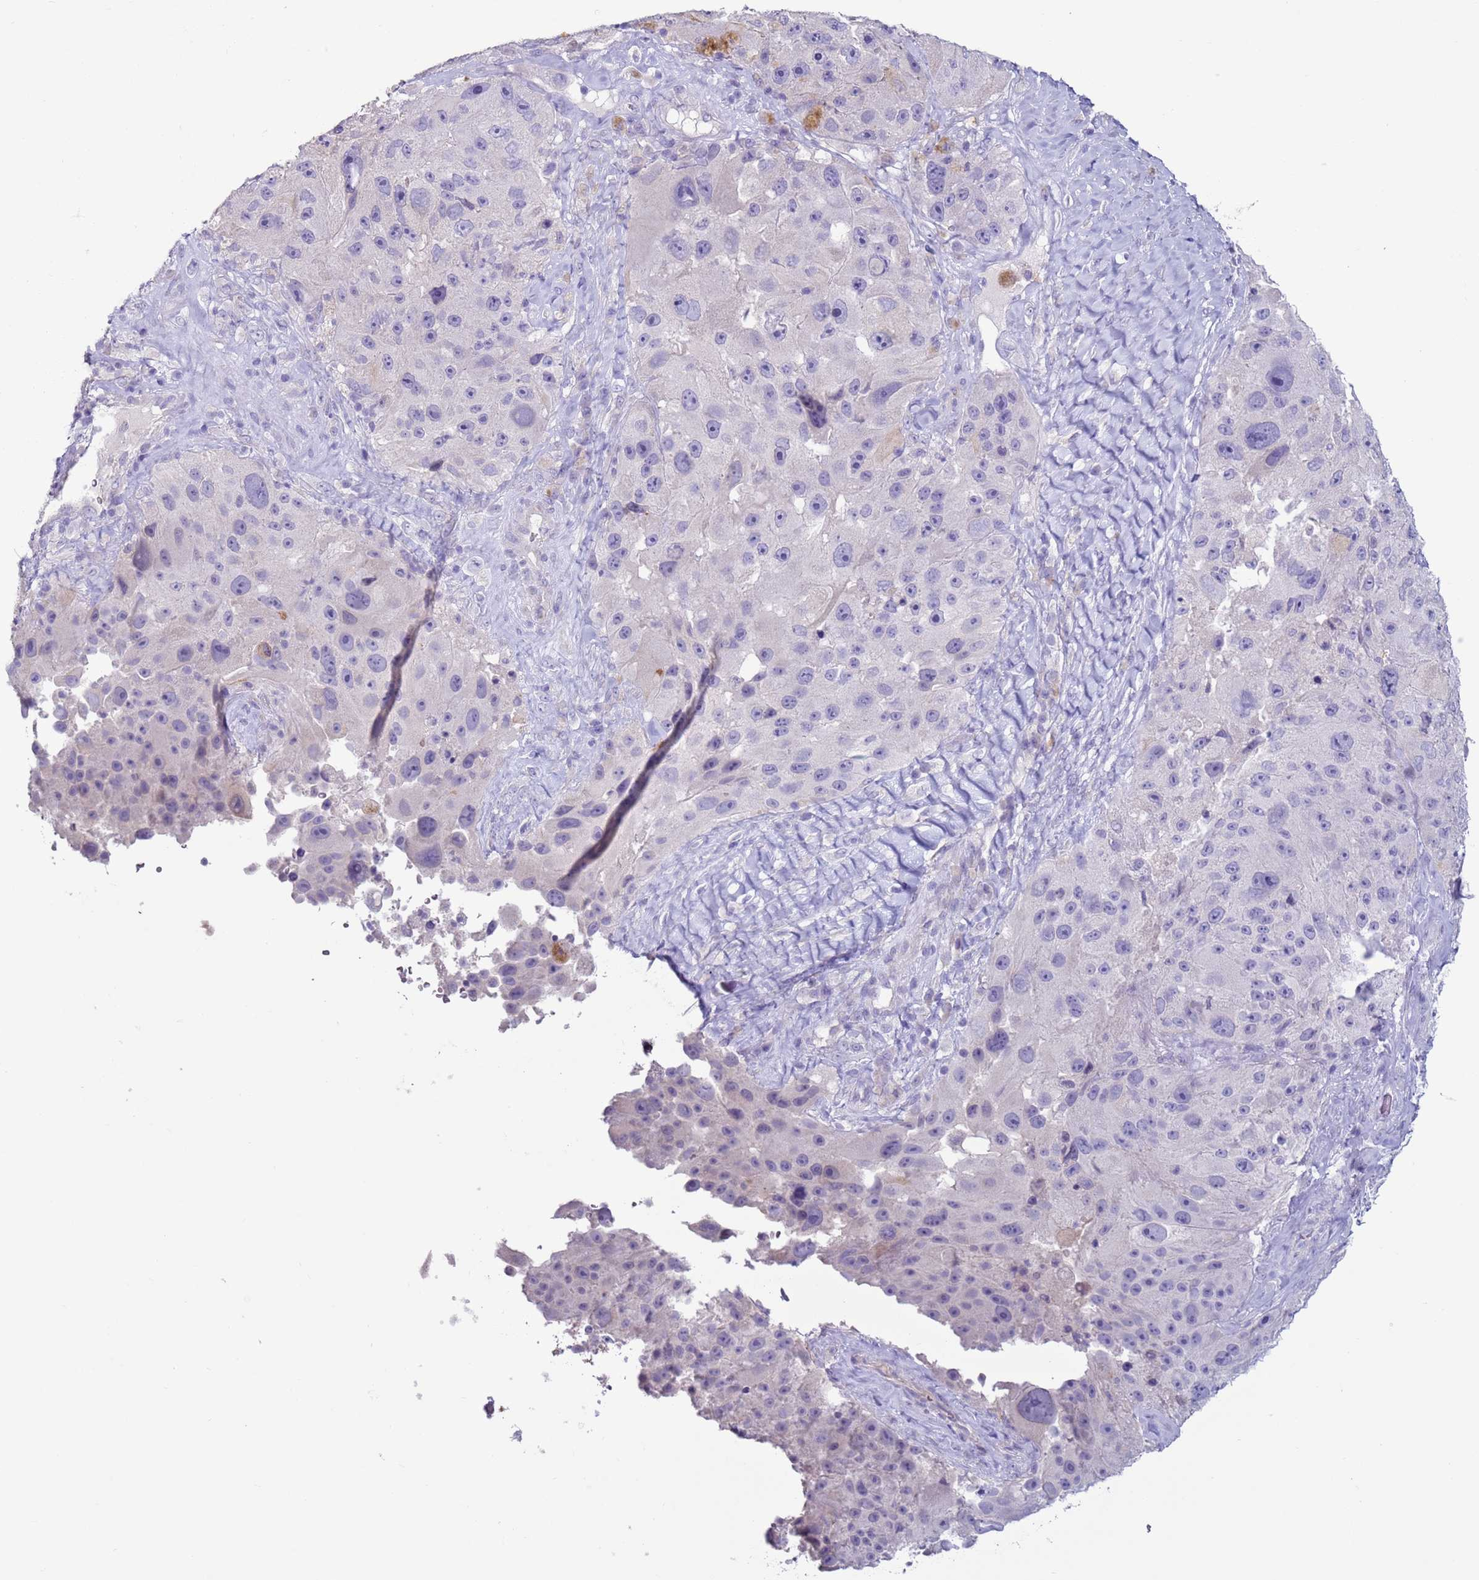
{"staining": {"intensity": "negative", "quantity": "none", "location": "none"}, "tissue": "melanoma", "cell_type": "Tumor cells", "image_type": "cancer", "snomed": [{"axis": "morphology", "description": "Malignant melanoma, Metastatic site"}, {"axis": "topography", "description": "Lymph node"}], "caption": "A micrograph of melanoma stained for a protein demonstrates no brown staining in tumor cells.", "gene": "NPAP1", "patient": {"sex": "male", "age": 62}}